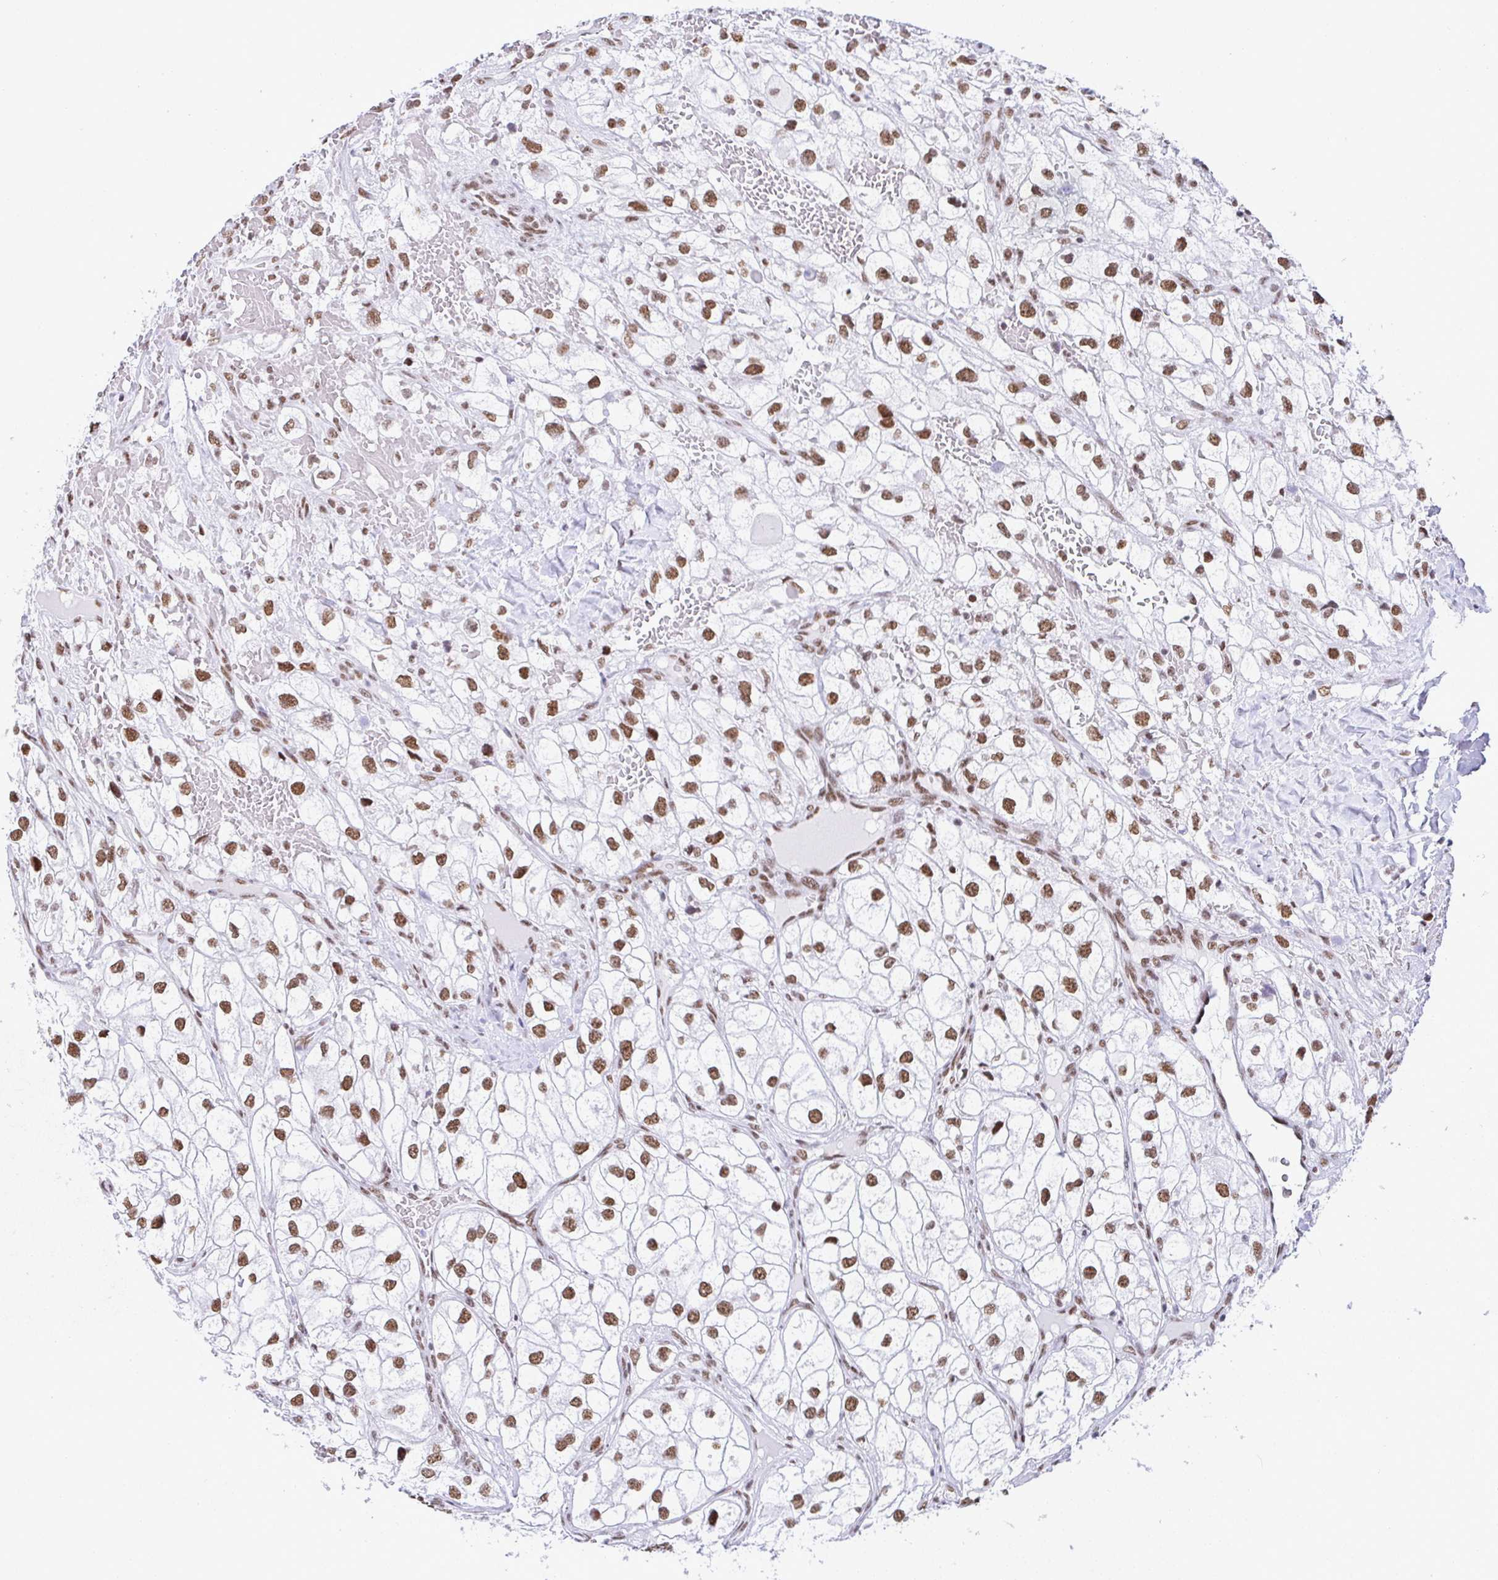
{"staining": {"intensity": "moderate", "quantity": ">75%", "location": "nuclear"}, "tissue": "renal cancer", "cell_type": "Tumor cells", "image_type": "cancer", "snomed": [{"axis": "morphology", "description": "Adenocarcinoma, NOS"}, {"axis": "topography", "description": "Kidney"}], "caption": "Approximately >75% of tumor cells in adenocarcinoma (renal) reveal moderate nuclear protein positivity as visualized by brown immunohistochemical staining.", "gene": "DDX52", "patient": {"sex": "male", "age": 59}}